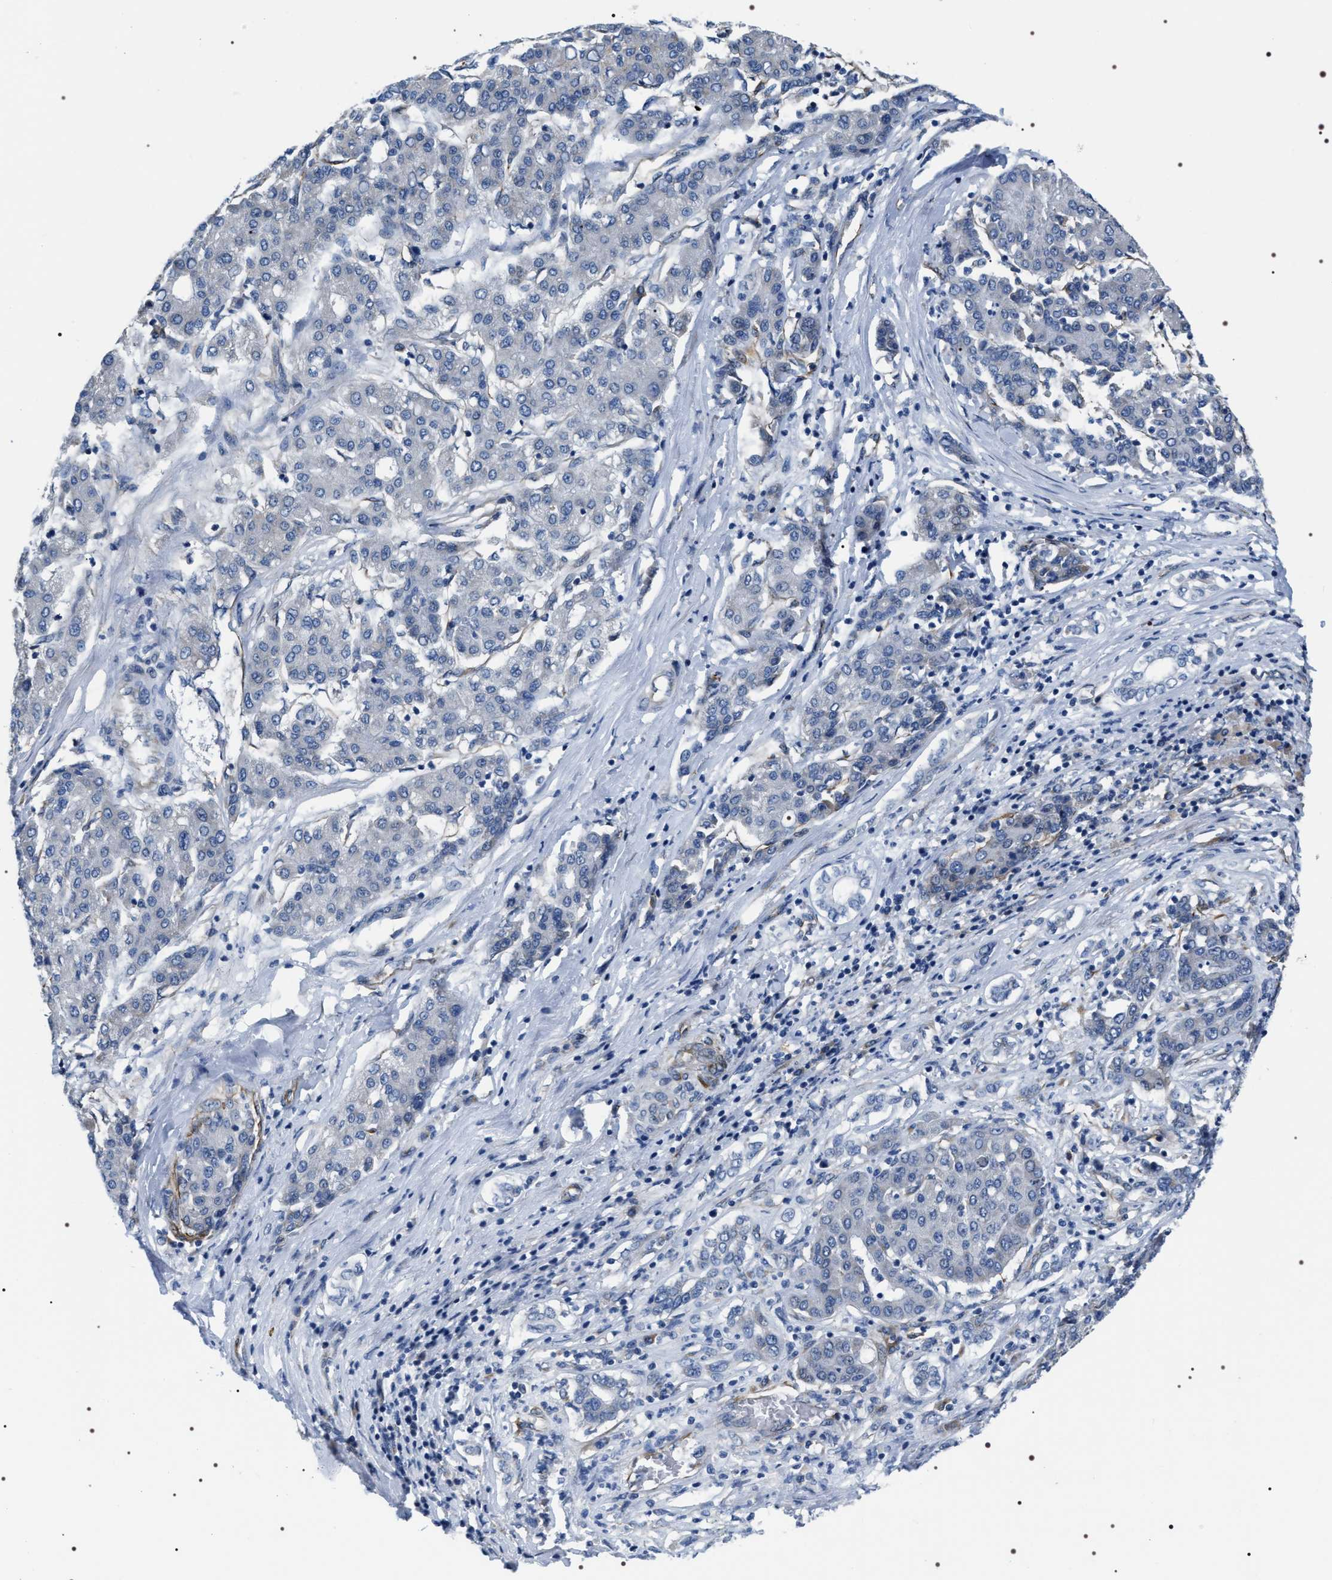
{"staining": {"intensity": "negative", "quantity": "none", "location": "none"}, "tissue": "liver cancer", "cell_type": "Tumor cells", "image_type": "cancer", "snomed": [{"axis": "morphology", "description": "Carcinoma, Hepatocellular, NOS"}, {"axis": "topography", "description": "Liver"}], "caption": "This is a image of IHC staining of liver cancer, which shows no positivity in tumor cells.", "gene": "PKD1L1", "patient": {"sex": "male", "age": 65}}